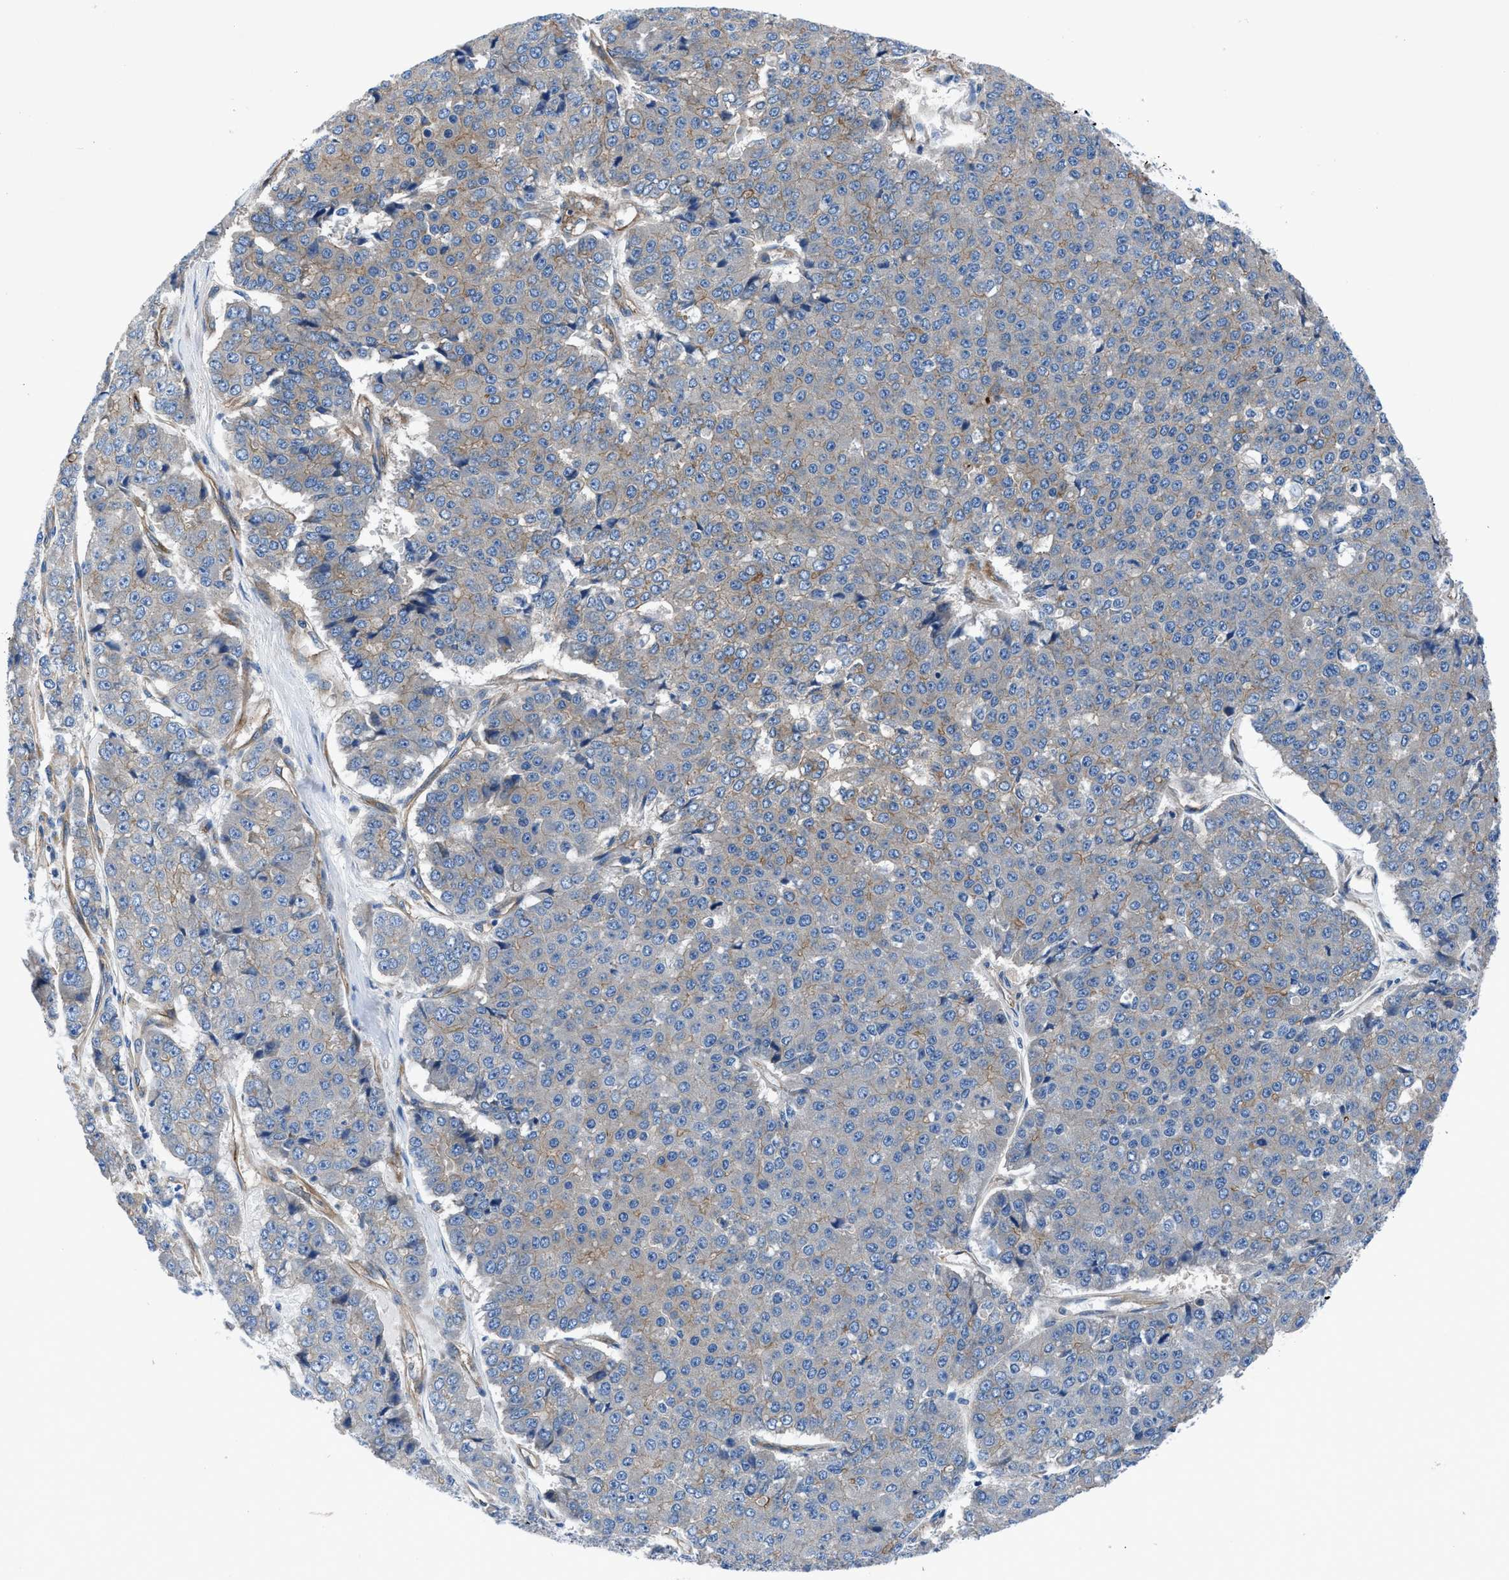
{"staining": {"intensity": "moderate", "quantity": ">75%", "location": "cytoplasmic/membranous"}, "tissue": "pancreatic cancer", "cell_type": "Tumor cells", "image_type": "cancer", "snomed": [{"axis": "morphology", "description": "Adenocarcinoma, NOS"}, {"axis": "topography", "description": "Pancreas"}], "caption": "Moderate cytoplasmic/membranous positivity is appreciated in approximately >75% of tumor cells in pancreatic cancer (adenocarcinoma). The staining is performed using DAB (3,3'-diaminobenzidine) brown chromogen to label protein expression. The nuclei are counter-stained blue using hematoxylin.", "gene": "TRIP4", "patient": {"sex": "male", "age": 50}}